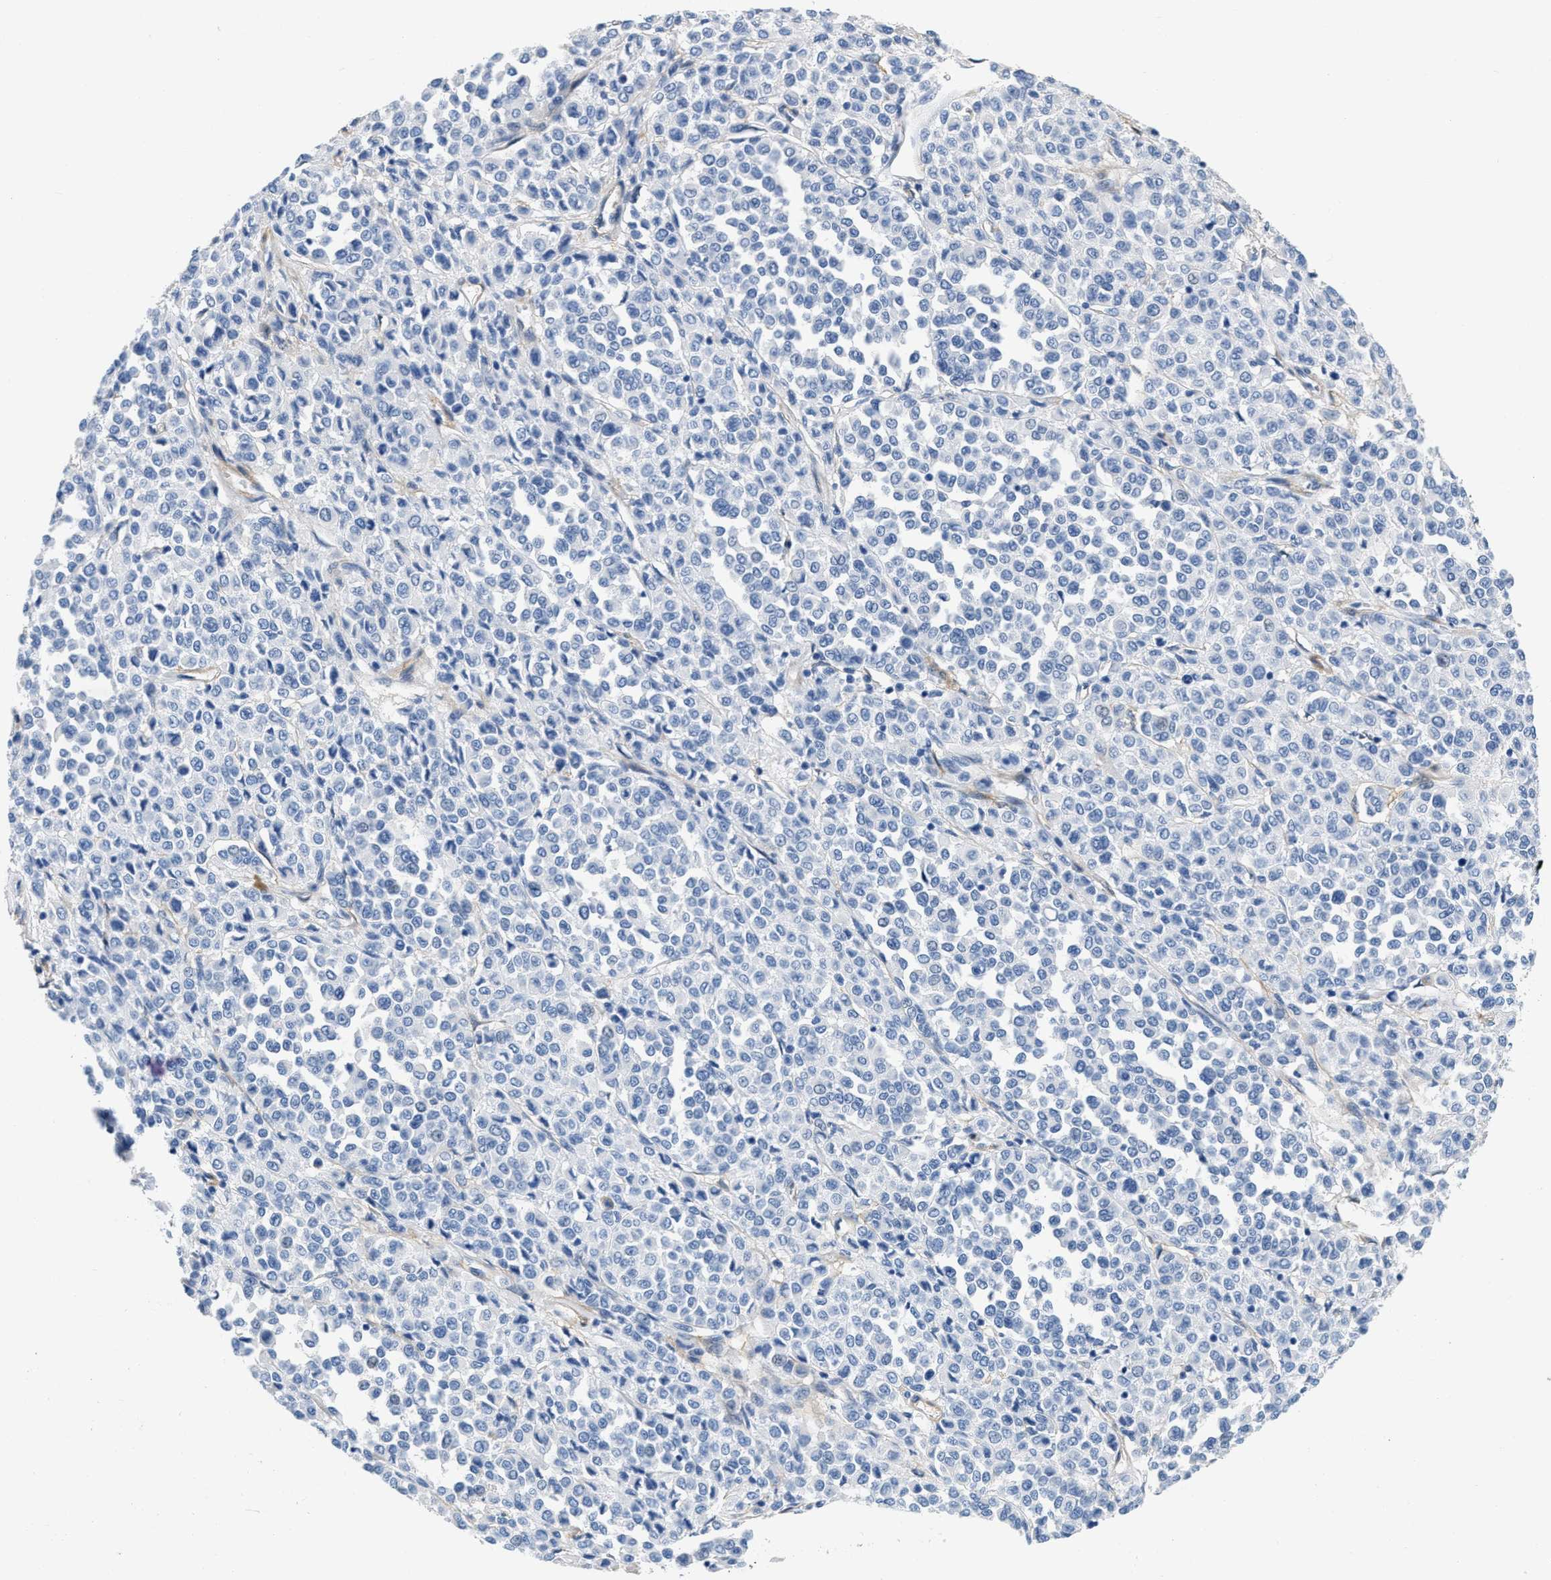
{"staining": {"intensity": "negative", "quantity": "none", "location": "none"}, "tissue": "melanoma", "cell_type": "Tumor cells", "image_type": "cancer", "snomed": [{"axis": "morphology", "description": "Malignant melanoma, Metastatic site"}, {"axis": "topography", "description": "Pancreas"}], "caption": "DAB (3,3'-diaminobenzidine) immunohistochemical staining of human malignant melanoma (metastatic site) exhibits no significant positivity in tumor cells.", "gene": "PDGFRB", "patient": {"sex": "female", "age": 30}}